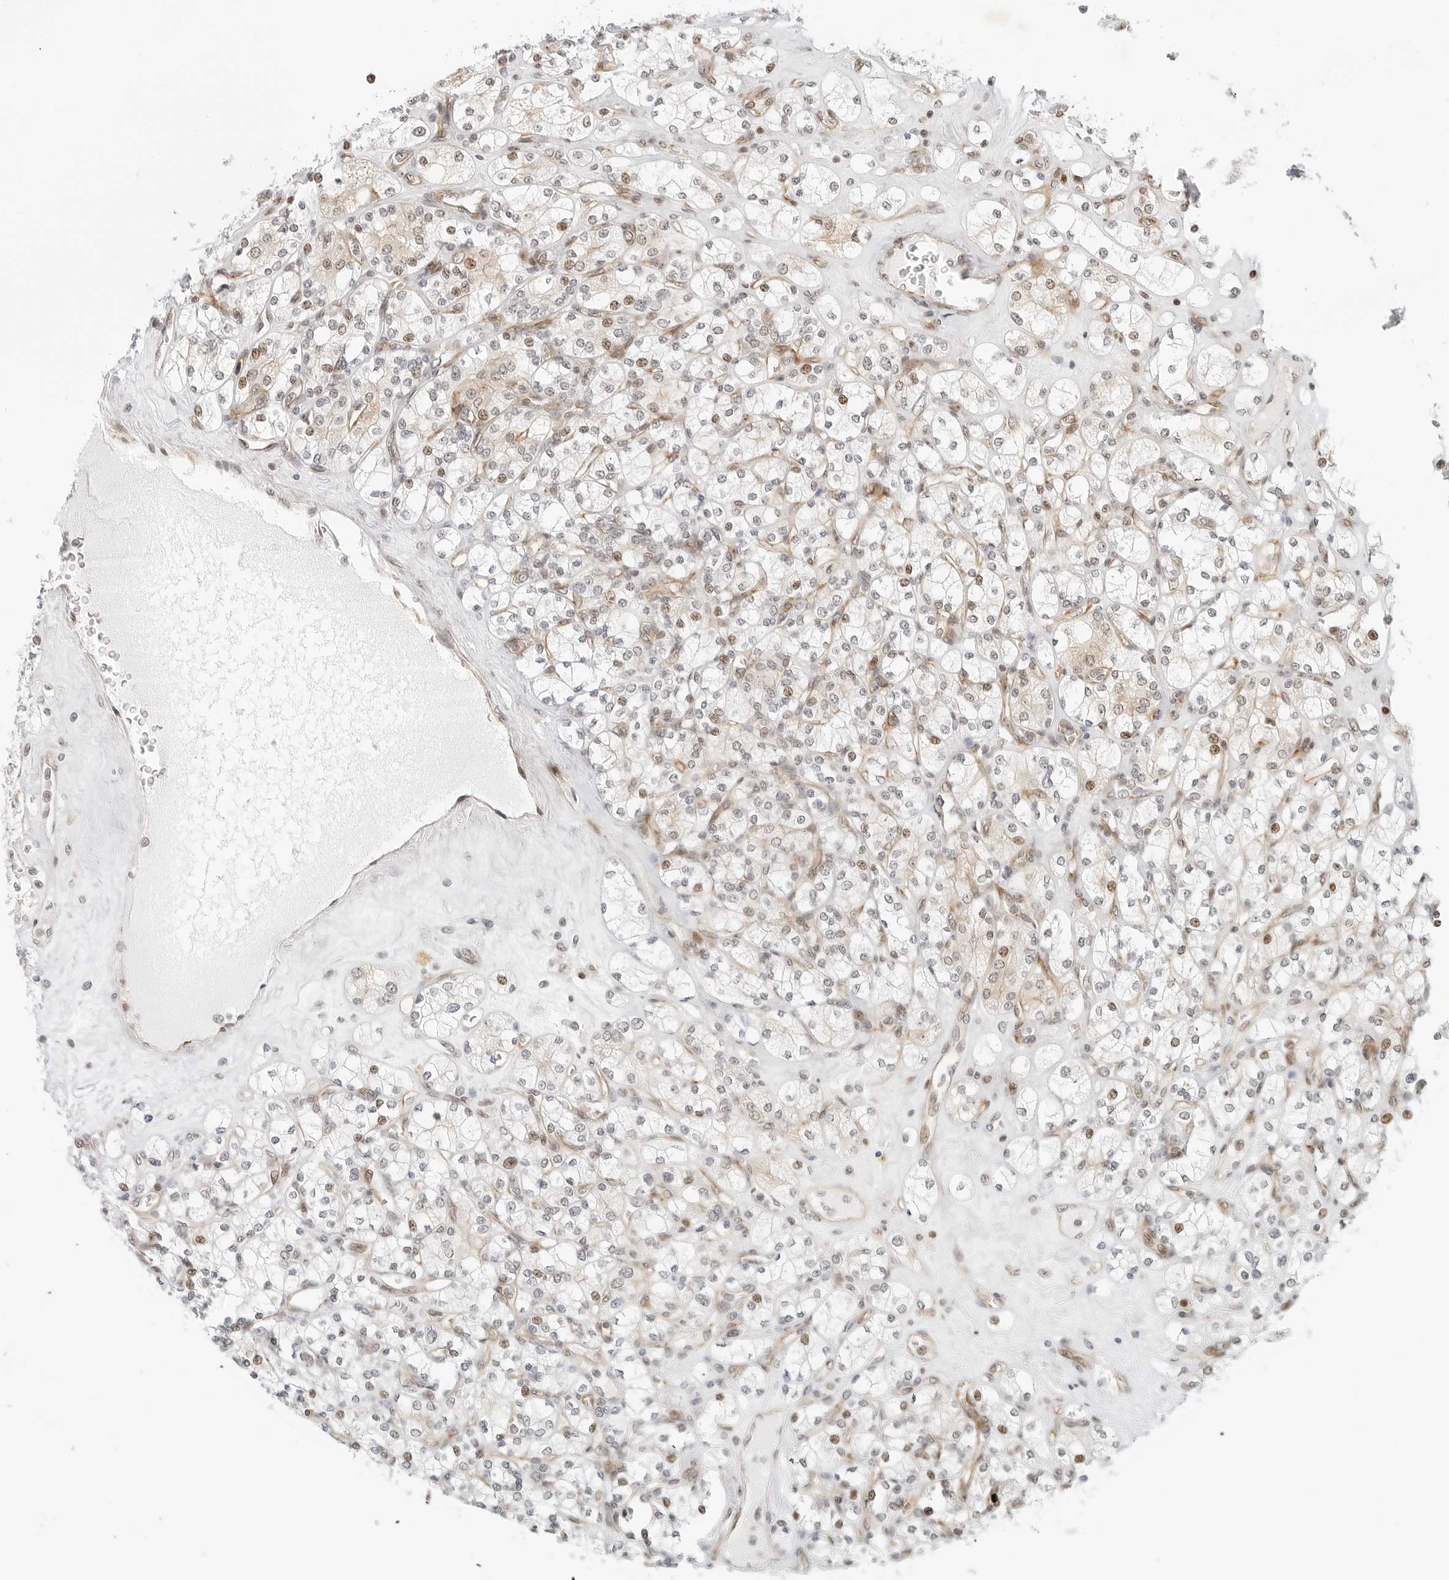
{"staining": {"intensity": "moderate", "quantity": "<25%", "location": "nuclear"}, "tissue": "renal cancer", "cell_type": "Tumor cells", "image_type": "cancer", "snomed": [{"axis": "morphology", "description": "Adenocarcinoma, NOS"}, {"axis": "topography", "description": "Kidney"}], "caption": "Human renal adenocarcinoma stained with a protein marker demonstrates moderate staining in tumor cells.", "gene": "ZNF613", "patient": {"sex": "male", "age": 77}}